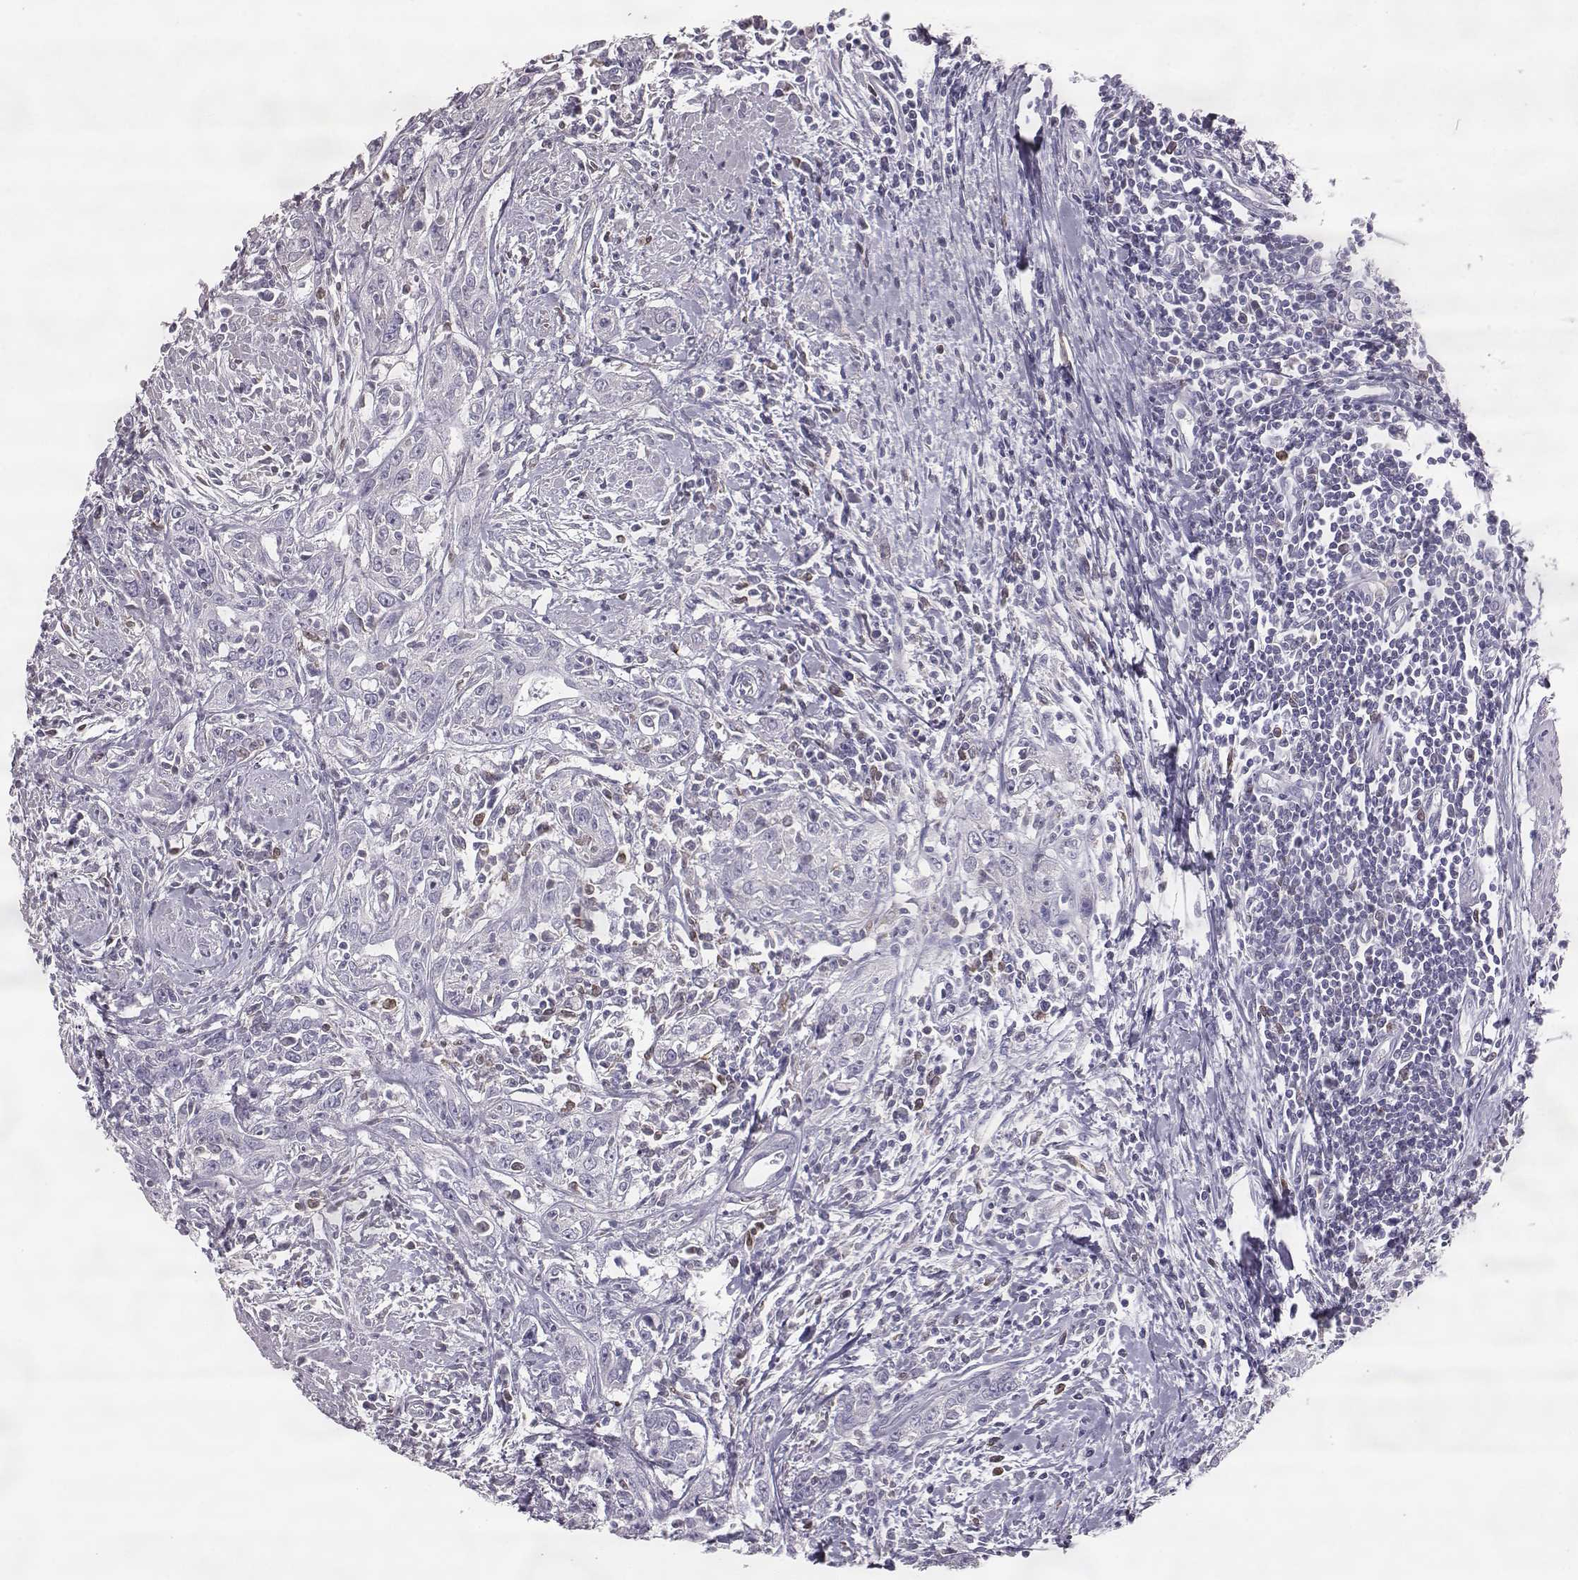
{"staining": {"intensity": "negative", "quantity": "none", "location": "none"}, "tissue": "urothelial cancer", "cell_type": "Tumor cells", "image_type": "cancer", "snomed": [{"axis": "morphology", "description": "Urothelial carcinoma, High grade"}, {"axis": "topography", "description": "Urinary bladder"}], "caption": "High-grade urothelial carcinoma stained for a protein using IHC displays no positivity tumor cells.", "gene": "ELOVL5", "patient": {"sex": "male", "age": 83}}